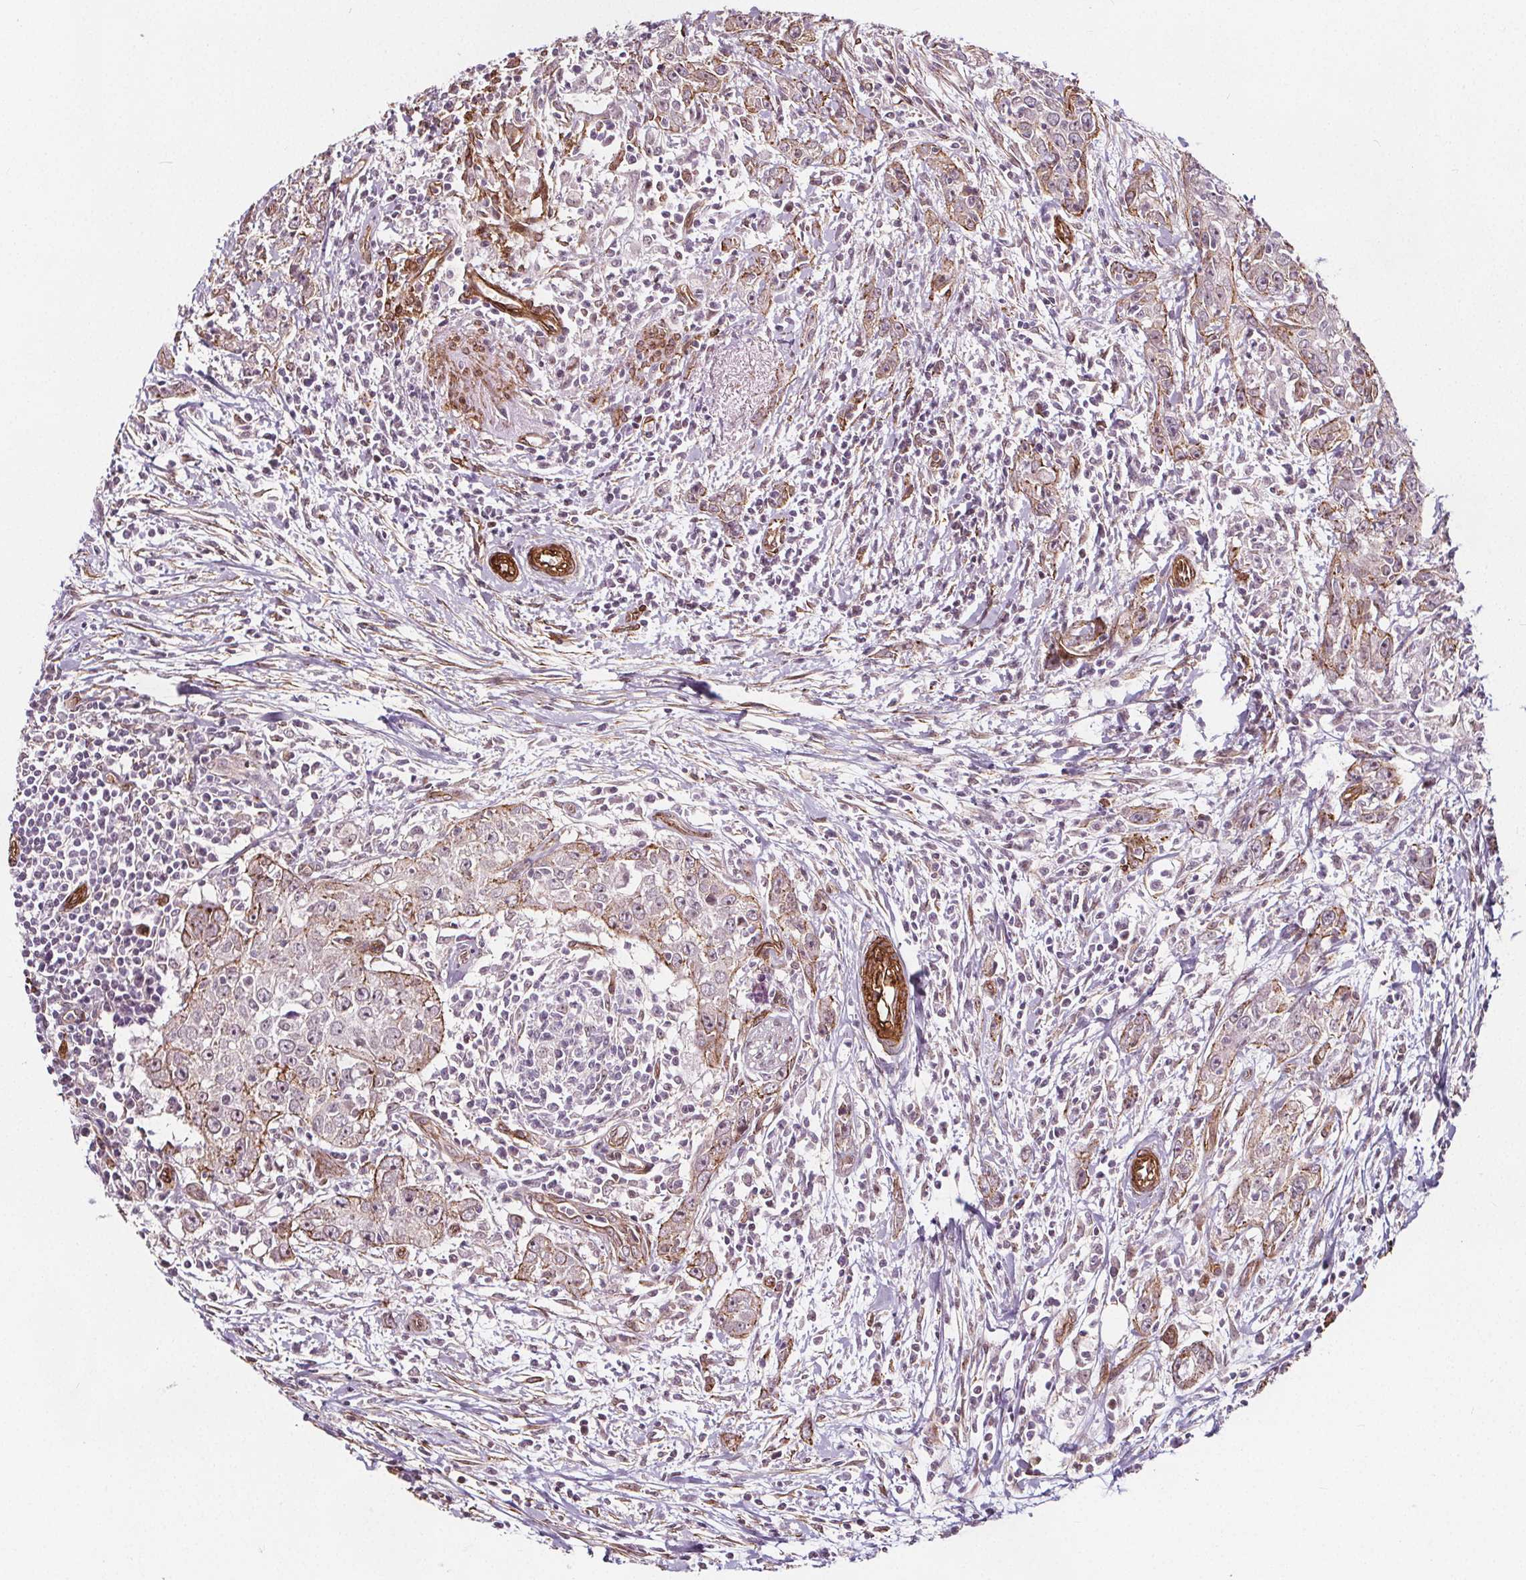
{"staining": {"intensity": "weak", "quantity": "25%-75%", "location": "nuclear"}, "tissue": "urothelial cancer", "cell_type": "Tumor cells", "image_type": "cancer", "snomed": [{"axis": "morphology", "description": "Urothelial carcinoma, High grade"}, {"axis": "topography", "description": "Urinary bladder"}], "caption": "An immunohistochemistry (IHC) micrograph of tumor tissue is shown. Protein staining in brown highlights weak nuclear positivity in urothelial cancer within tumor cells.", "gene": "HAS1", "patient": {"sex": "male", "age": 83}}